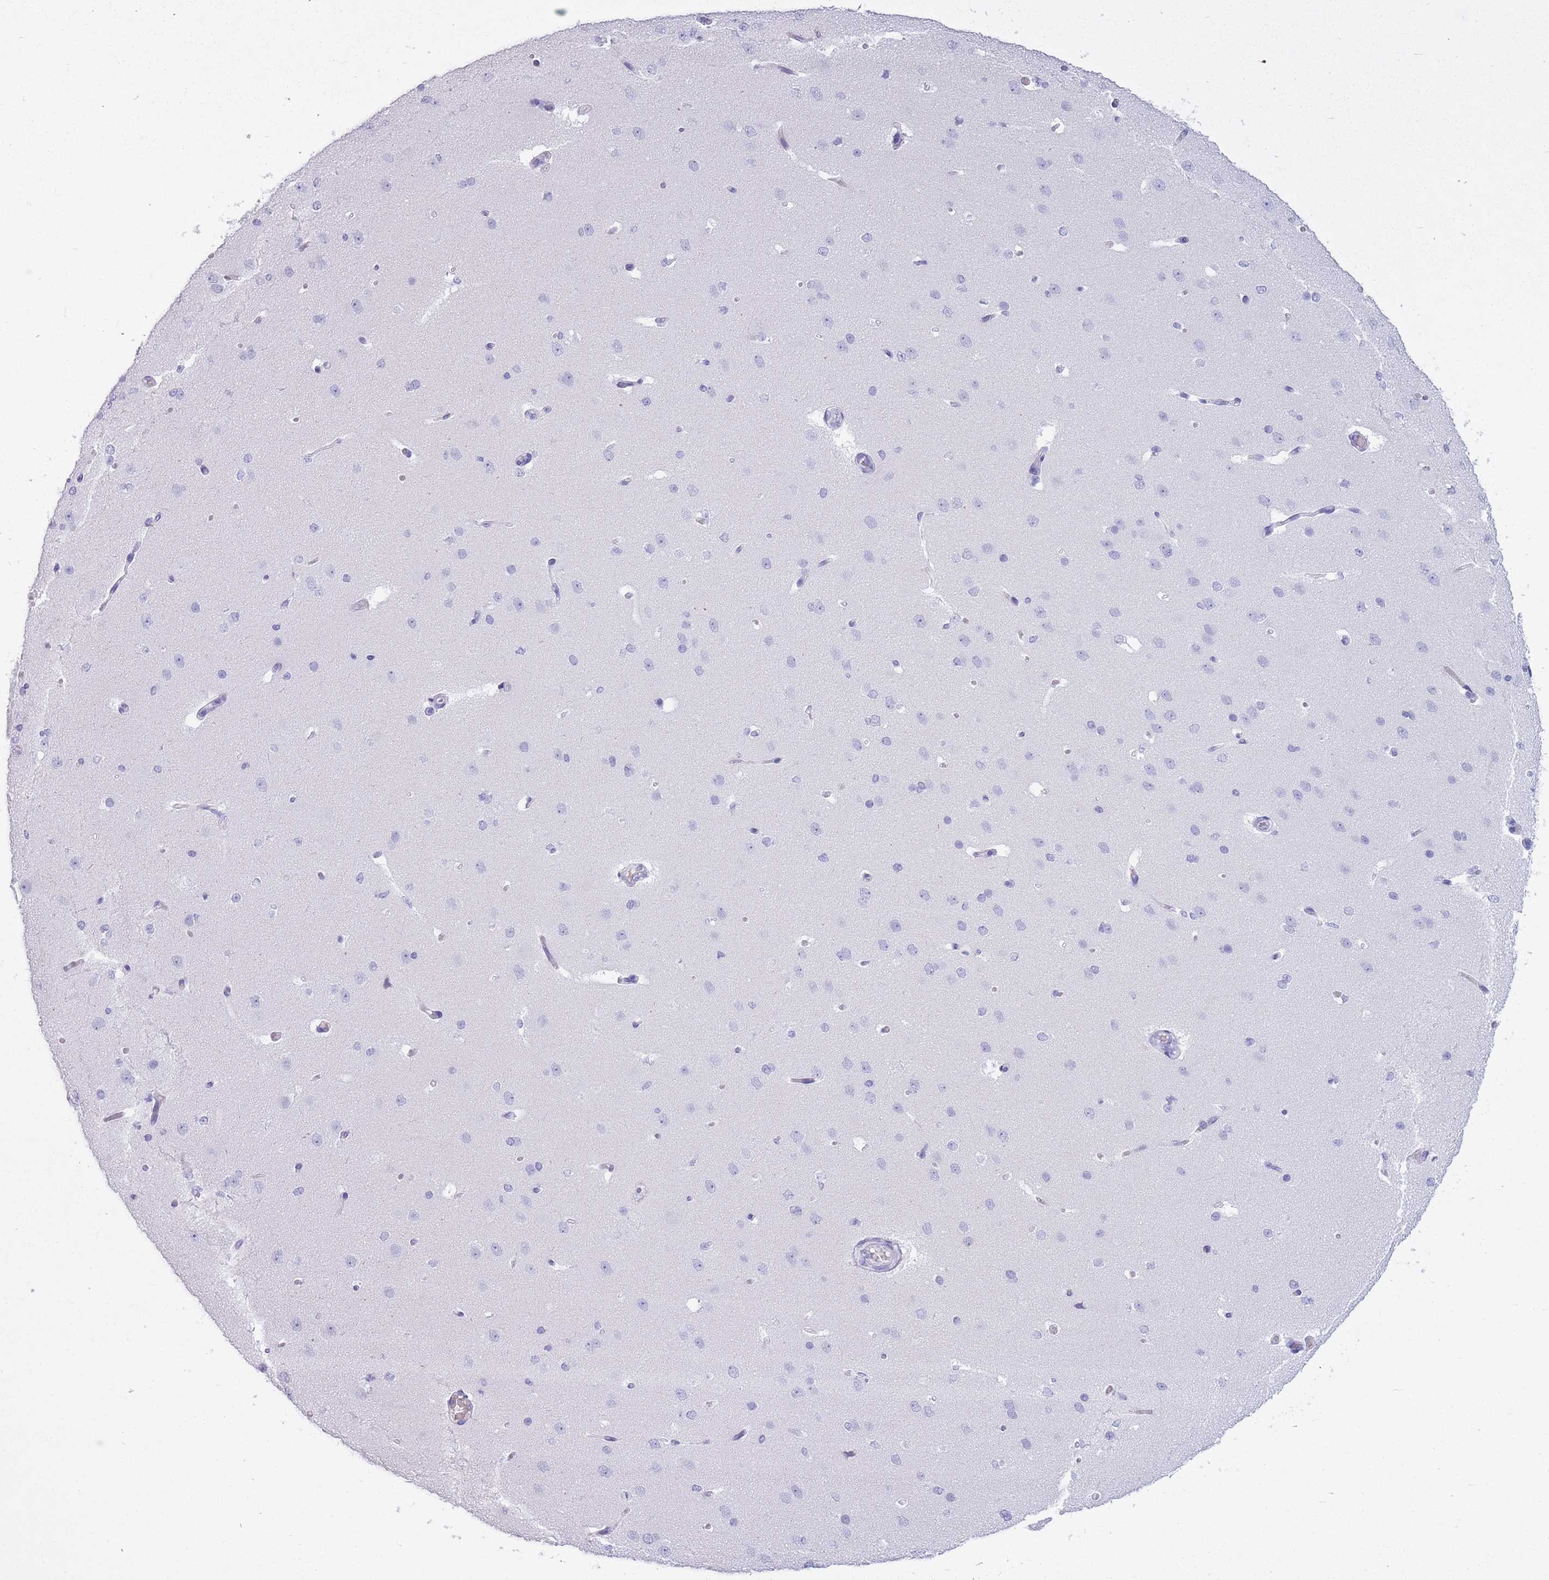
{"staining": {"intensity": "negative", "quantity": "none", "location": "none"}, "tissue": "cerebral cortex", "cell_type": "Endothelial cells", "image_type": "normal", "snomed": [{"axis": "morphology", "description": "Normal tissue, NOS"}, {"axis": "morphology", "description": "Inflammation, NOS"}, {"axis": "topography", "description": "Cerebral cortex"}], "caption": "Human cerebral cortex stained for a protein using immunohistochemistry demonstrates no staining in endothelial cells.", "gene": "OR7C1", "patient": {"sex": "male", "age": 6}}